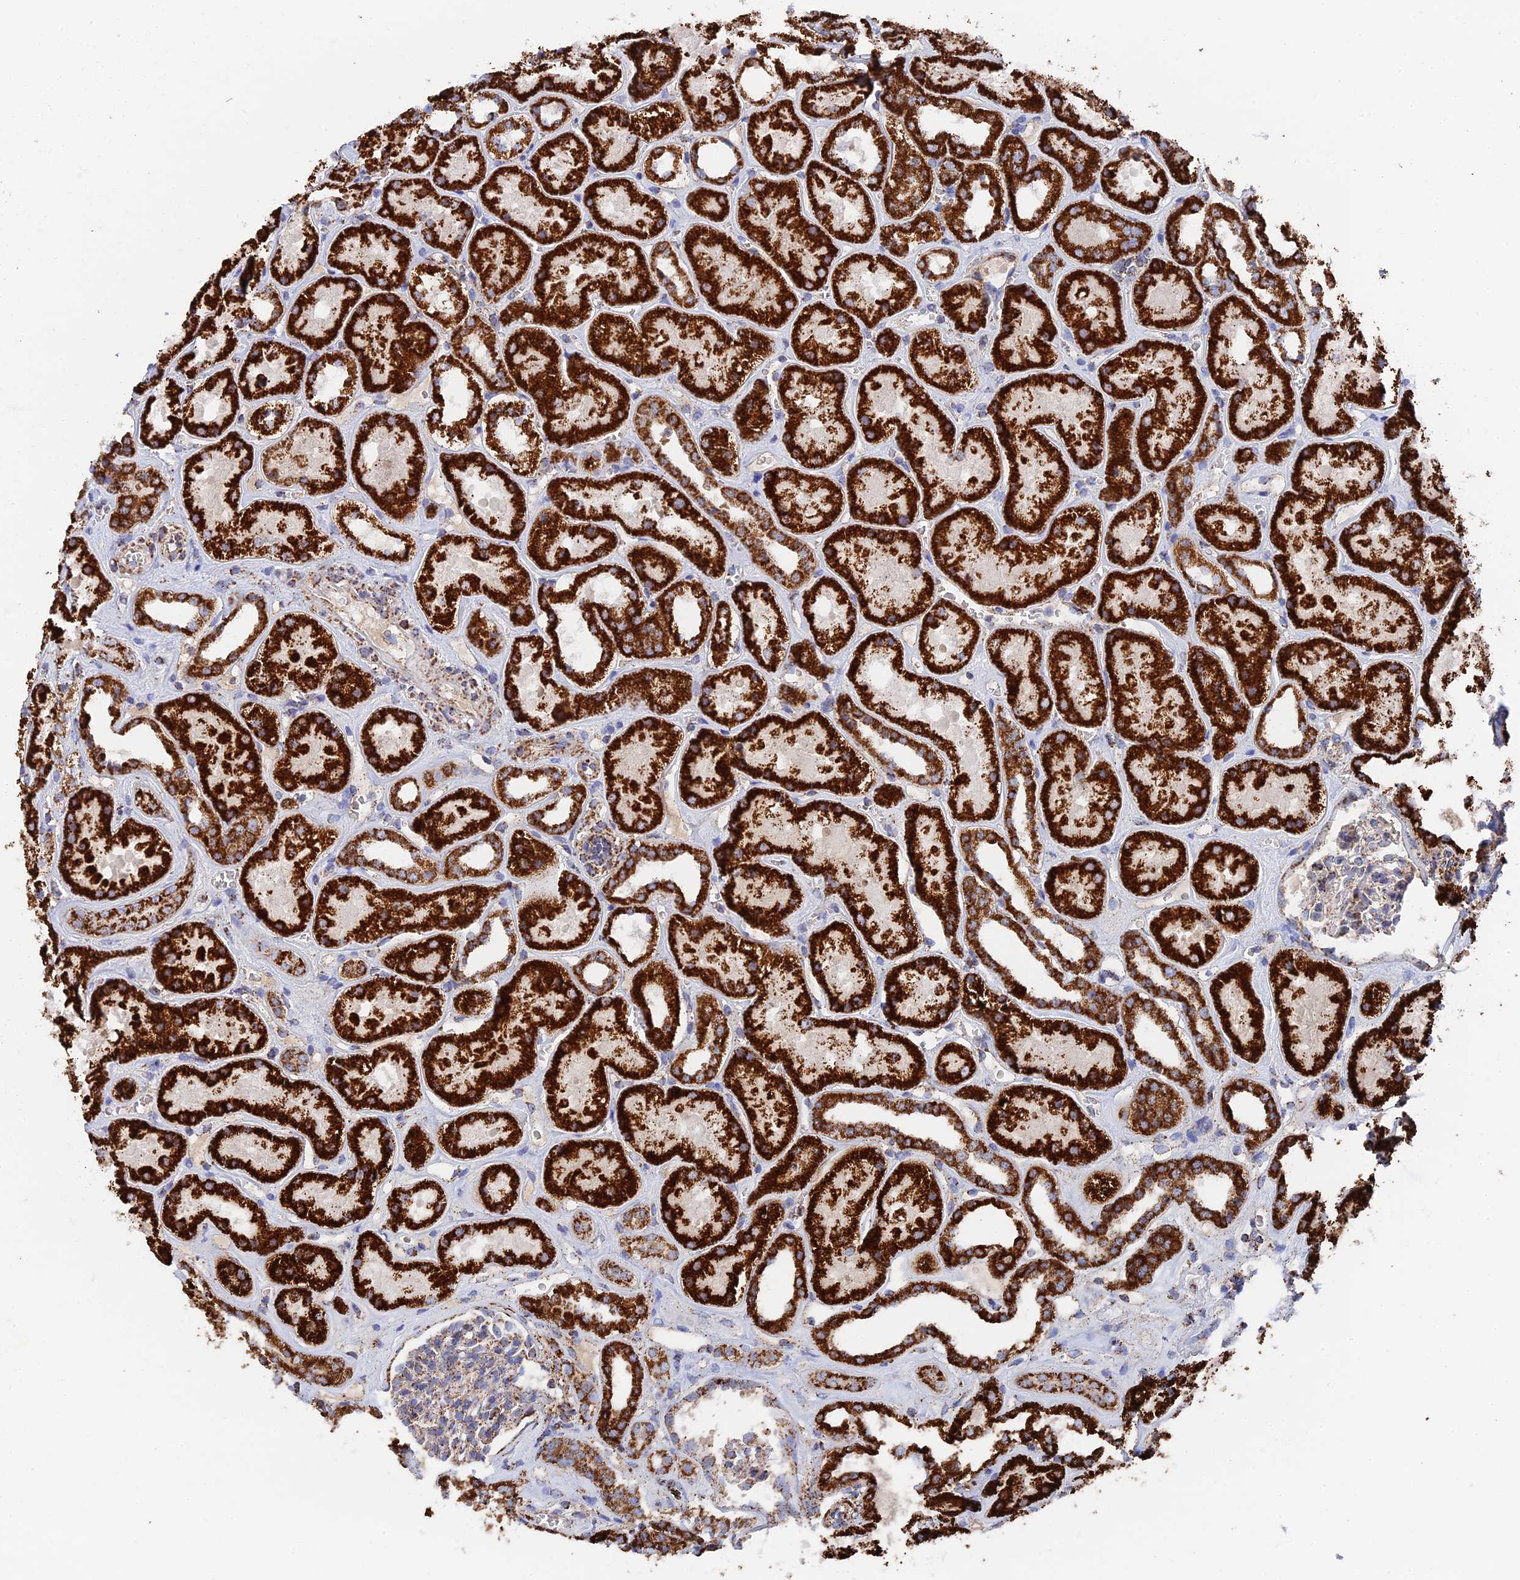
{"staining": {"intensity": "moderate", "quantity": "<25%", "location": "cytoplasmic/membranous"}, "tissue": "kidney", "cell_type": "Cells in glomeruli", "image_type": "normal", "snomed": [{"axis": "morphology", "description": "Normal tissue, NOS"}, {"axis": "topography", "description": "Kidney"}], "caption": "DAB immunohistochemical staining of benign human kidney shows moderate cytoplasmic/membranous protein expression in about <25% of cells in glomeruli.", "gene": "HAUS8", "patient": {"sex": "female", "age": 41}}